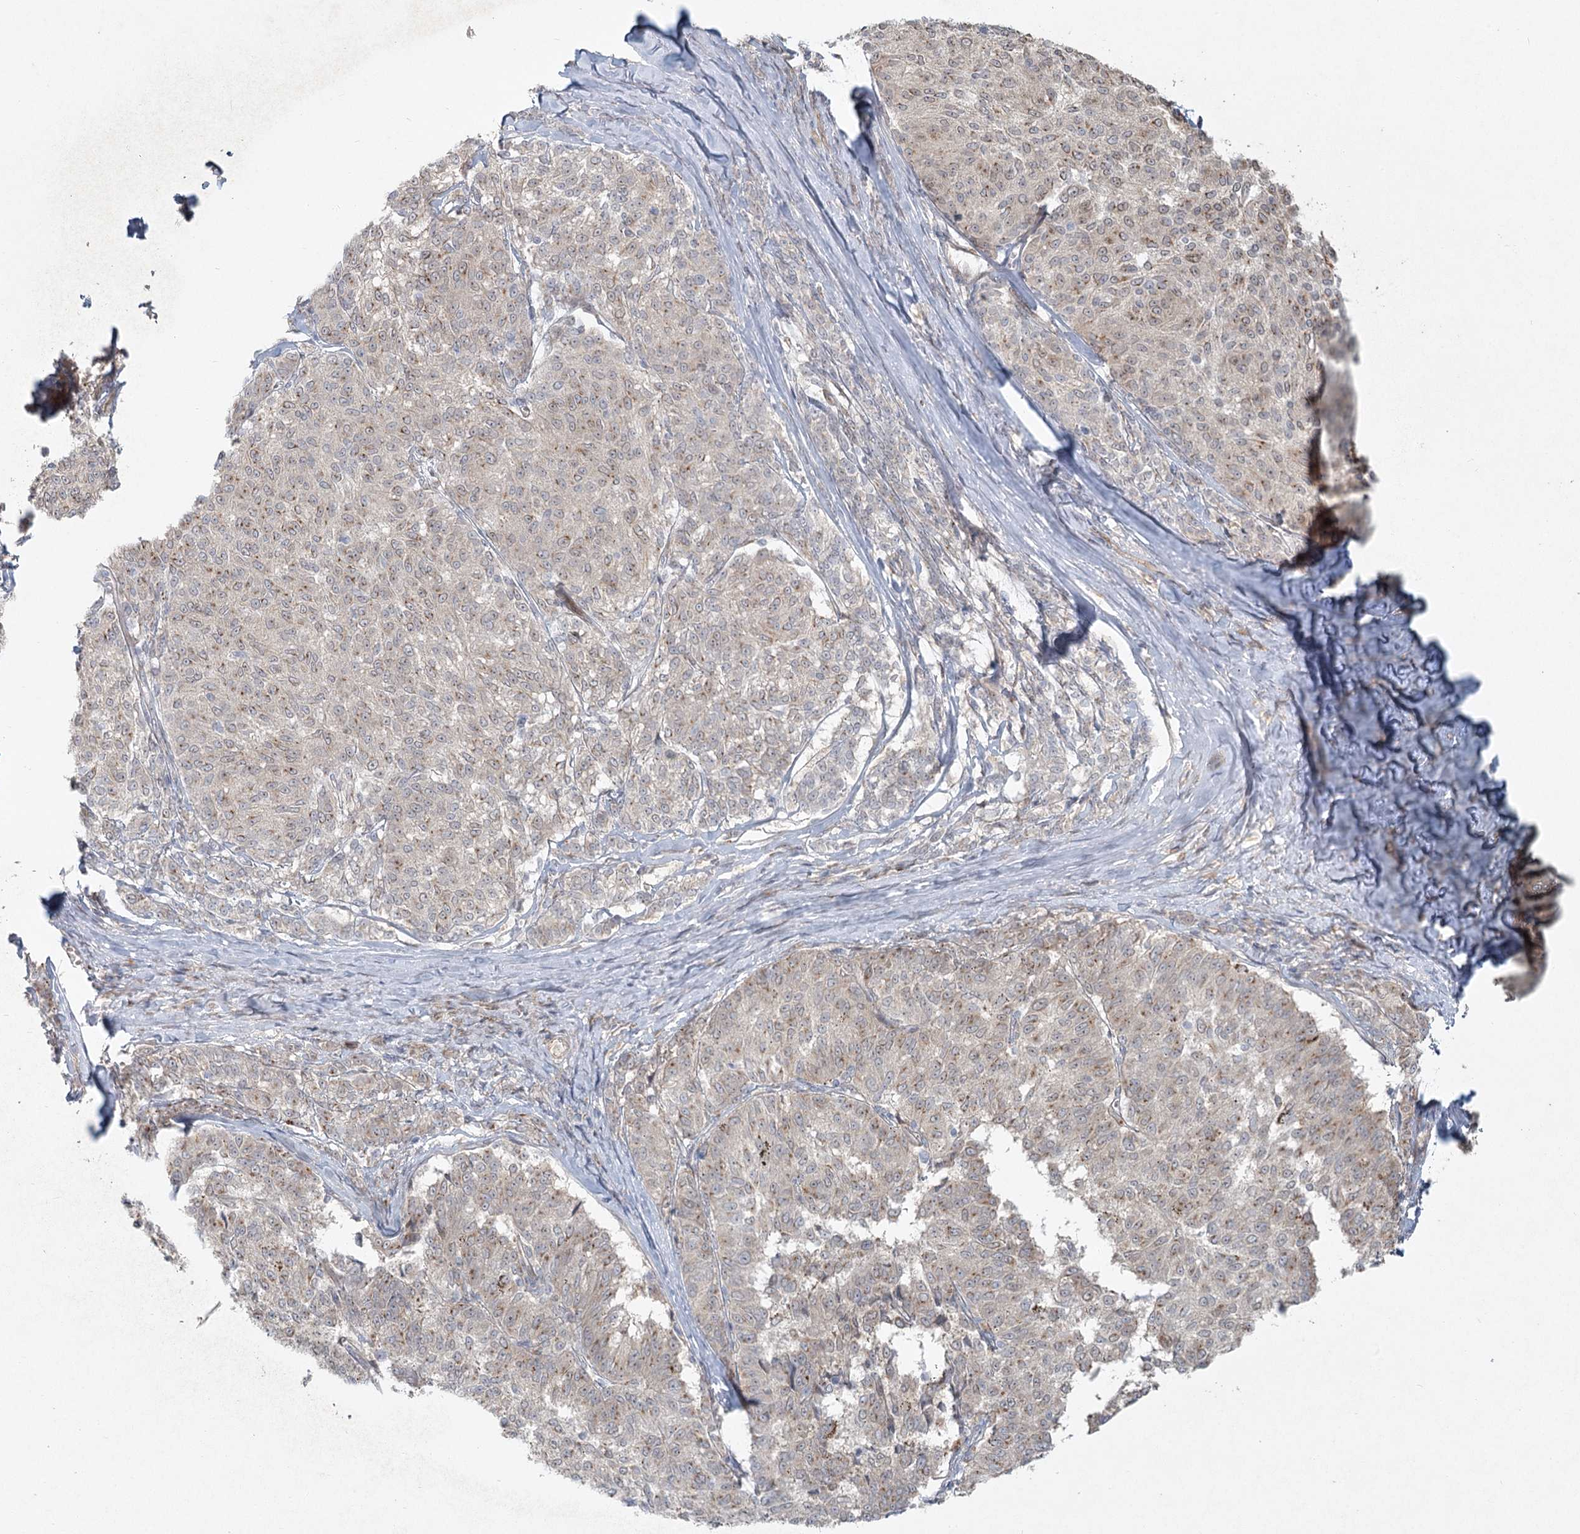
{"staining": {"intensity": "weak", "quantity": "25%-75%", "location": "cytoplasmic/membranous"}, "tissue": "melanoma", "cell_type": "Tumor cells", "image_type": "cancer", "snomed": [{"axis": "morphology", "description": "Malignant melanoma, NOS"}, {"axis": "topography", "description": "Skin"}], "caption": "IHC photomicrograph of neoplastic tissue: human melanoma stained using IHC shows low levels of weak protein expression localized specifically in the cytoplasmic/membranous of tumor cells, appearing as a cytoplasmic/membranous brown color.", "gene": "LRP2BP", "patient": {"sex": "female", "age": 72}}